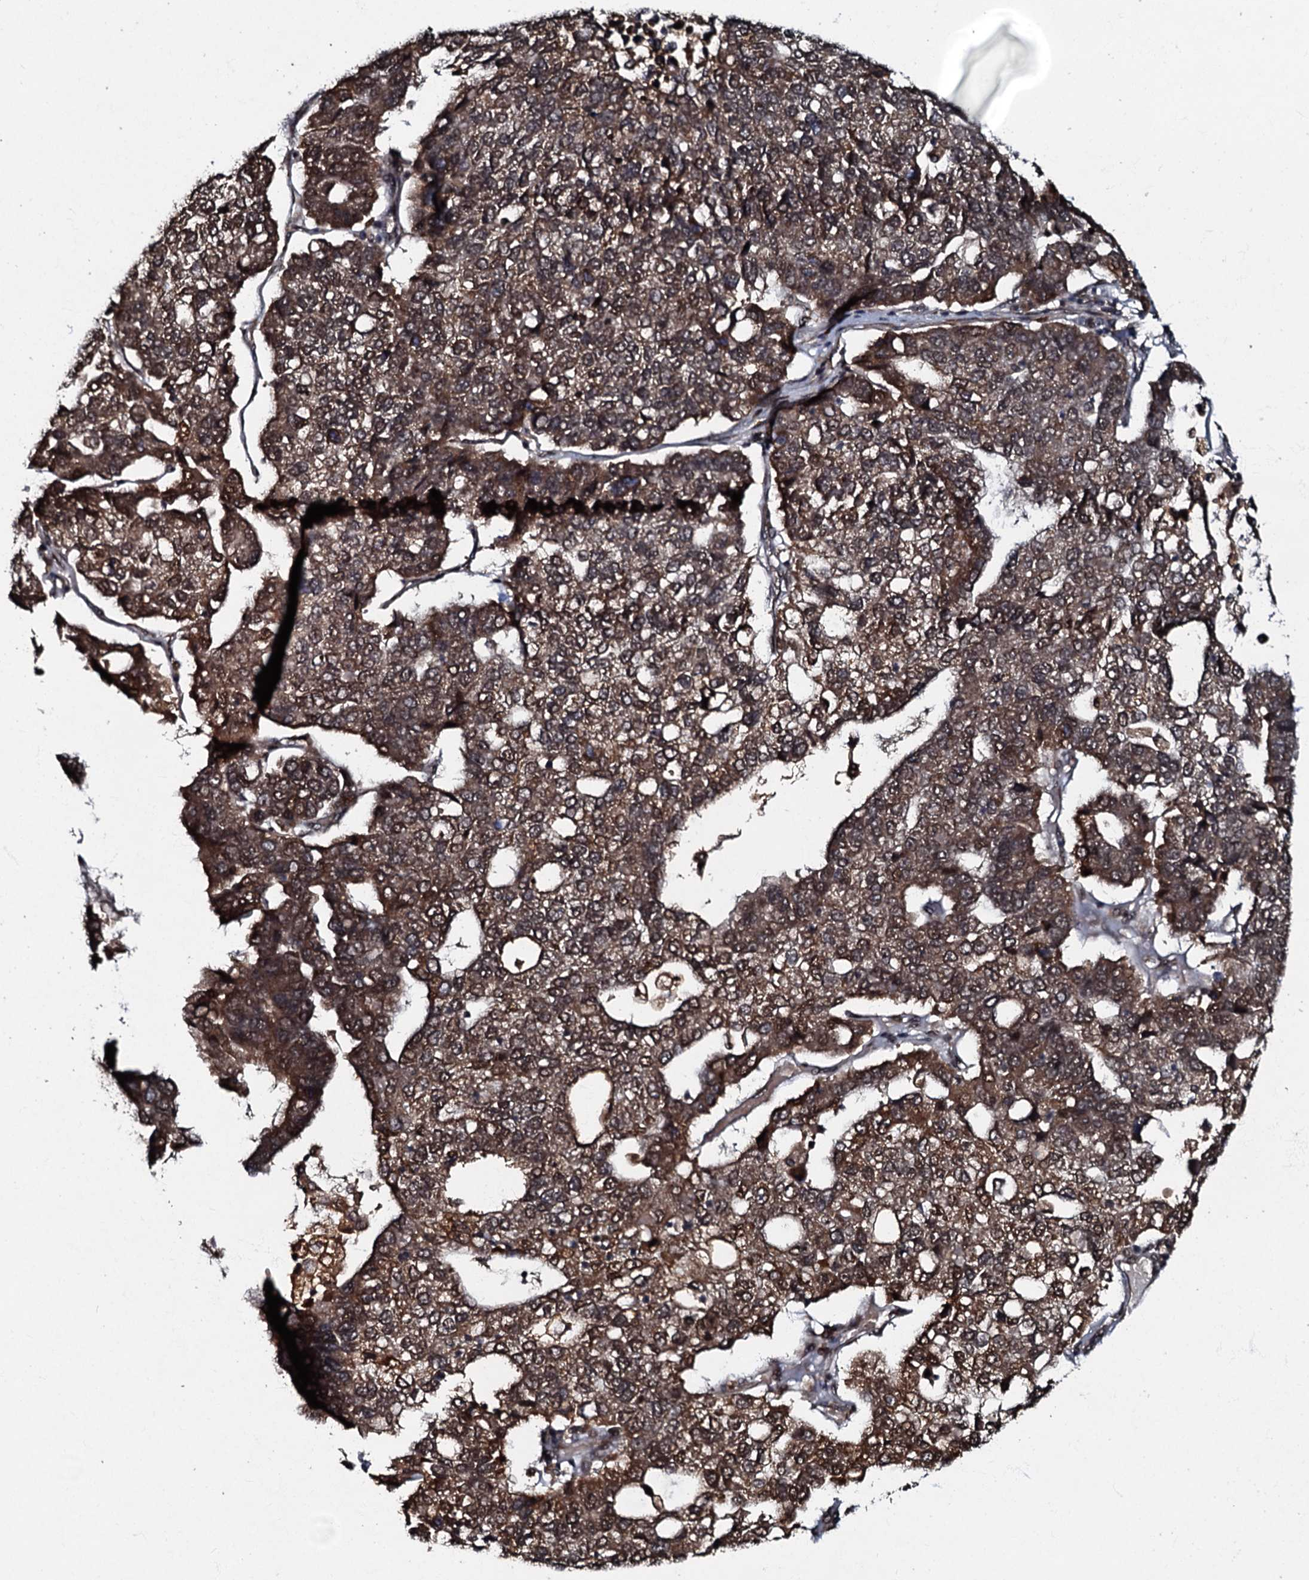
{"staining": {"intensity": "strong", "quantity": ">75%", "location": "cytoplasmic/membranous,nuclear"}, "tissue": "pancreatic cancer", "cell_type": "Tumor cells", "image_type": "cancer", "snomed": [{"axis": "morphology", "description": "Adenocarcinoma, NOS"}, {"axis": "topography", "description": "Pancreas"}], "caption": "Adenocarcinoma (pancreatic) stained with DAB (3,3'-diaminobenzidine) immunohistochemistry (IHC) demonstrates high levels of strong cytoplasmic/membranous and nuclear positivity in approximately >75% of tumor cells.", "gene": "C18orf32", "patient": {"sex": "female", "age": 61}}